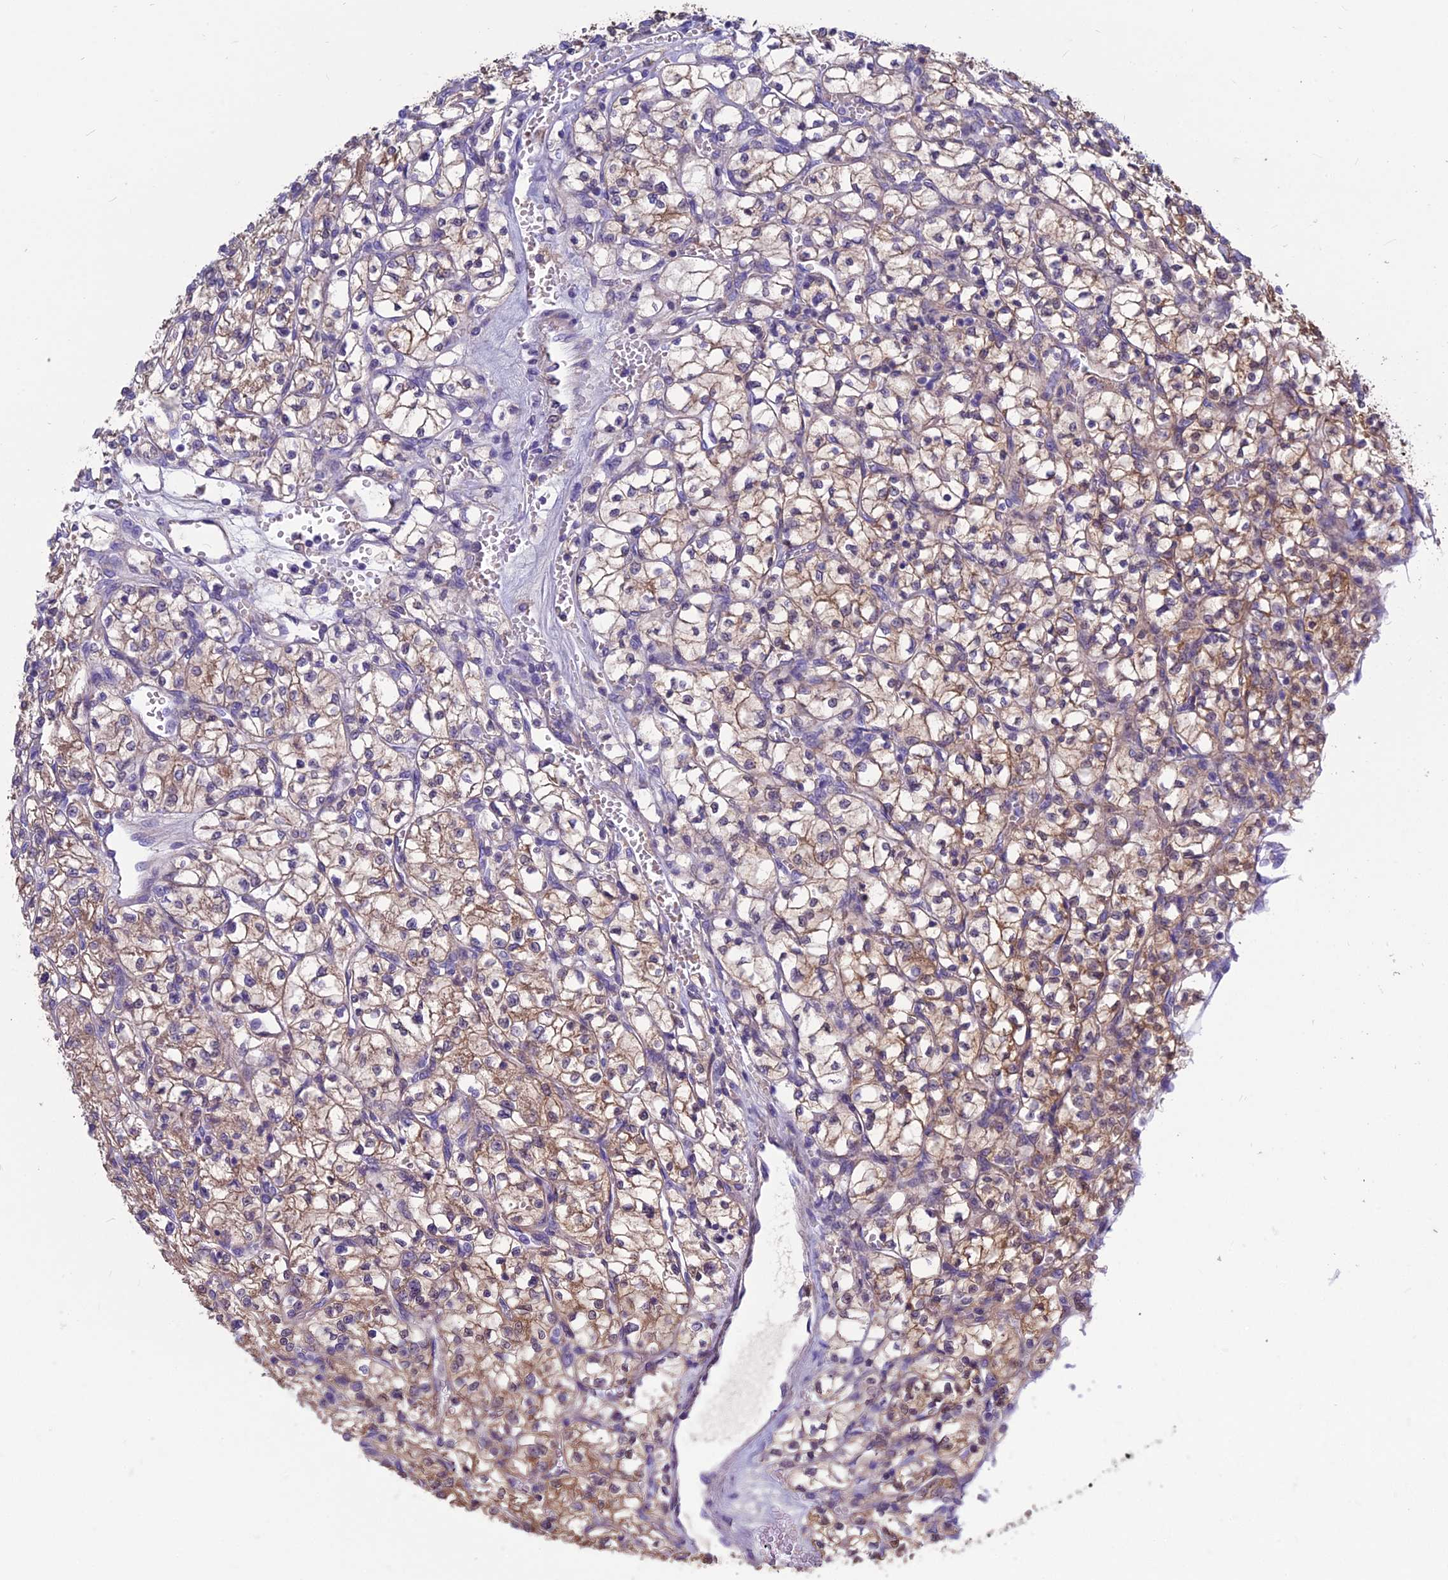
{"staining": {"intensity": "moderate", "quantity": "25%-75%", "location": "cytoplasmic/membranous"}, "tissue": "renal cancer", "cell_type": "Tumor cells", "image_type": "cancer", "snomed": [{"axis": "morphology", "description": "Adenocarcinoma, NOS"}, {"axis": "topography", "description": "Kidney"}], "caption": "DAB (3,3'-diaminobenzidine) immunohistochemical staining of human renal adenocarcinoma displays moderate cytoplasmic/membranous protein positivity in approximately 25%-75% of tumor cells.", "gene": "BHMT2", "patient": {"sex": "female", "age": 64}}